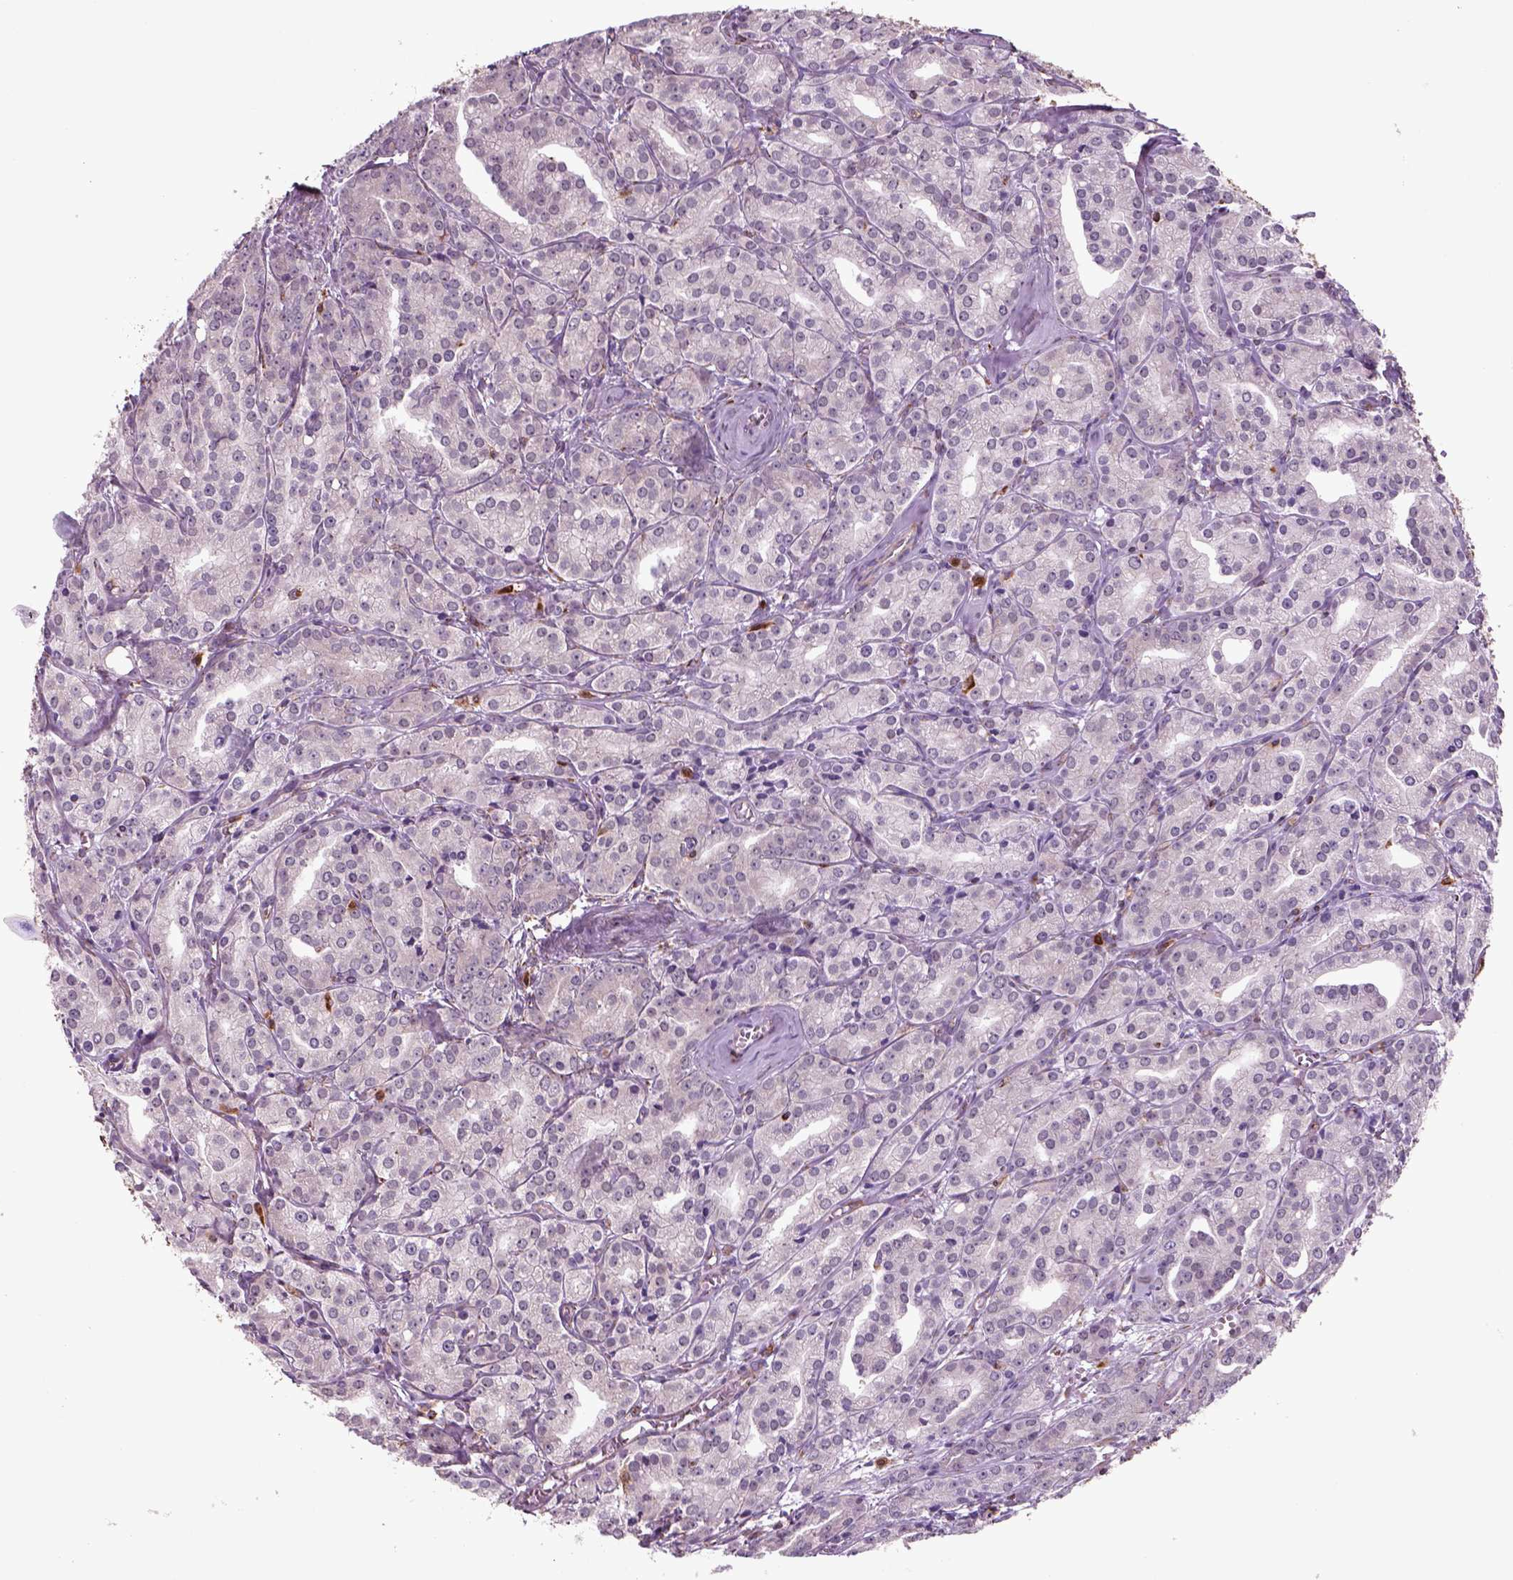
{"staining": {"intensity": "moderate", "quantity": "25%-75%", "location": "cytoplasmic/membranous"}, "tissue": "prostate cancer", "cell_type": "Tumor cells", "image_type": "cancer", "snomed": [{"axis": "morphology", "description": "Adenocarcinoma, Medium grade"}, {"axis": "topography", "description": "Prostate"}], "caption": "Brown immunohistochemical staining in prostate cancer displays moderate cytoplasmic/membranous staining in about 25%-75% of tumor cells. (IHC, brightfield microscopy, high magnification).", "gene": "NUDT16L1", "patient": {"sex": "male", "age": 74}}